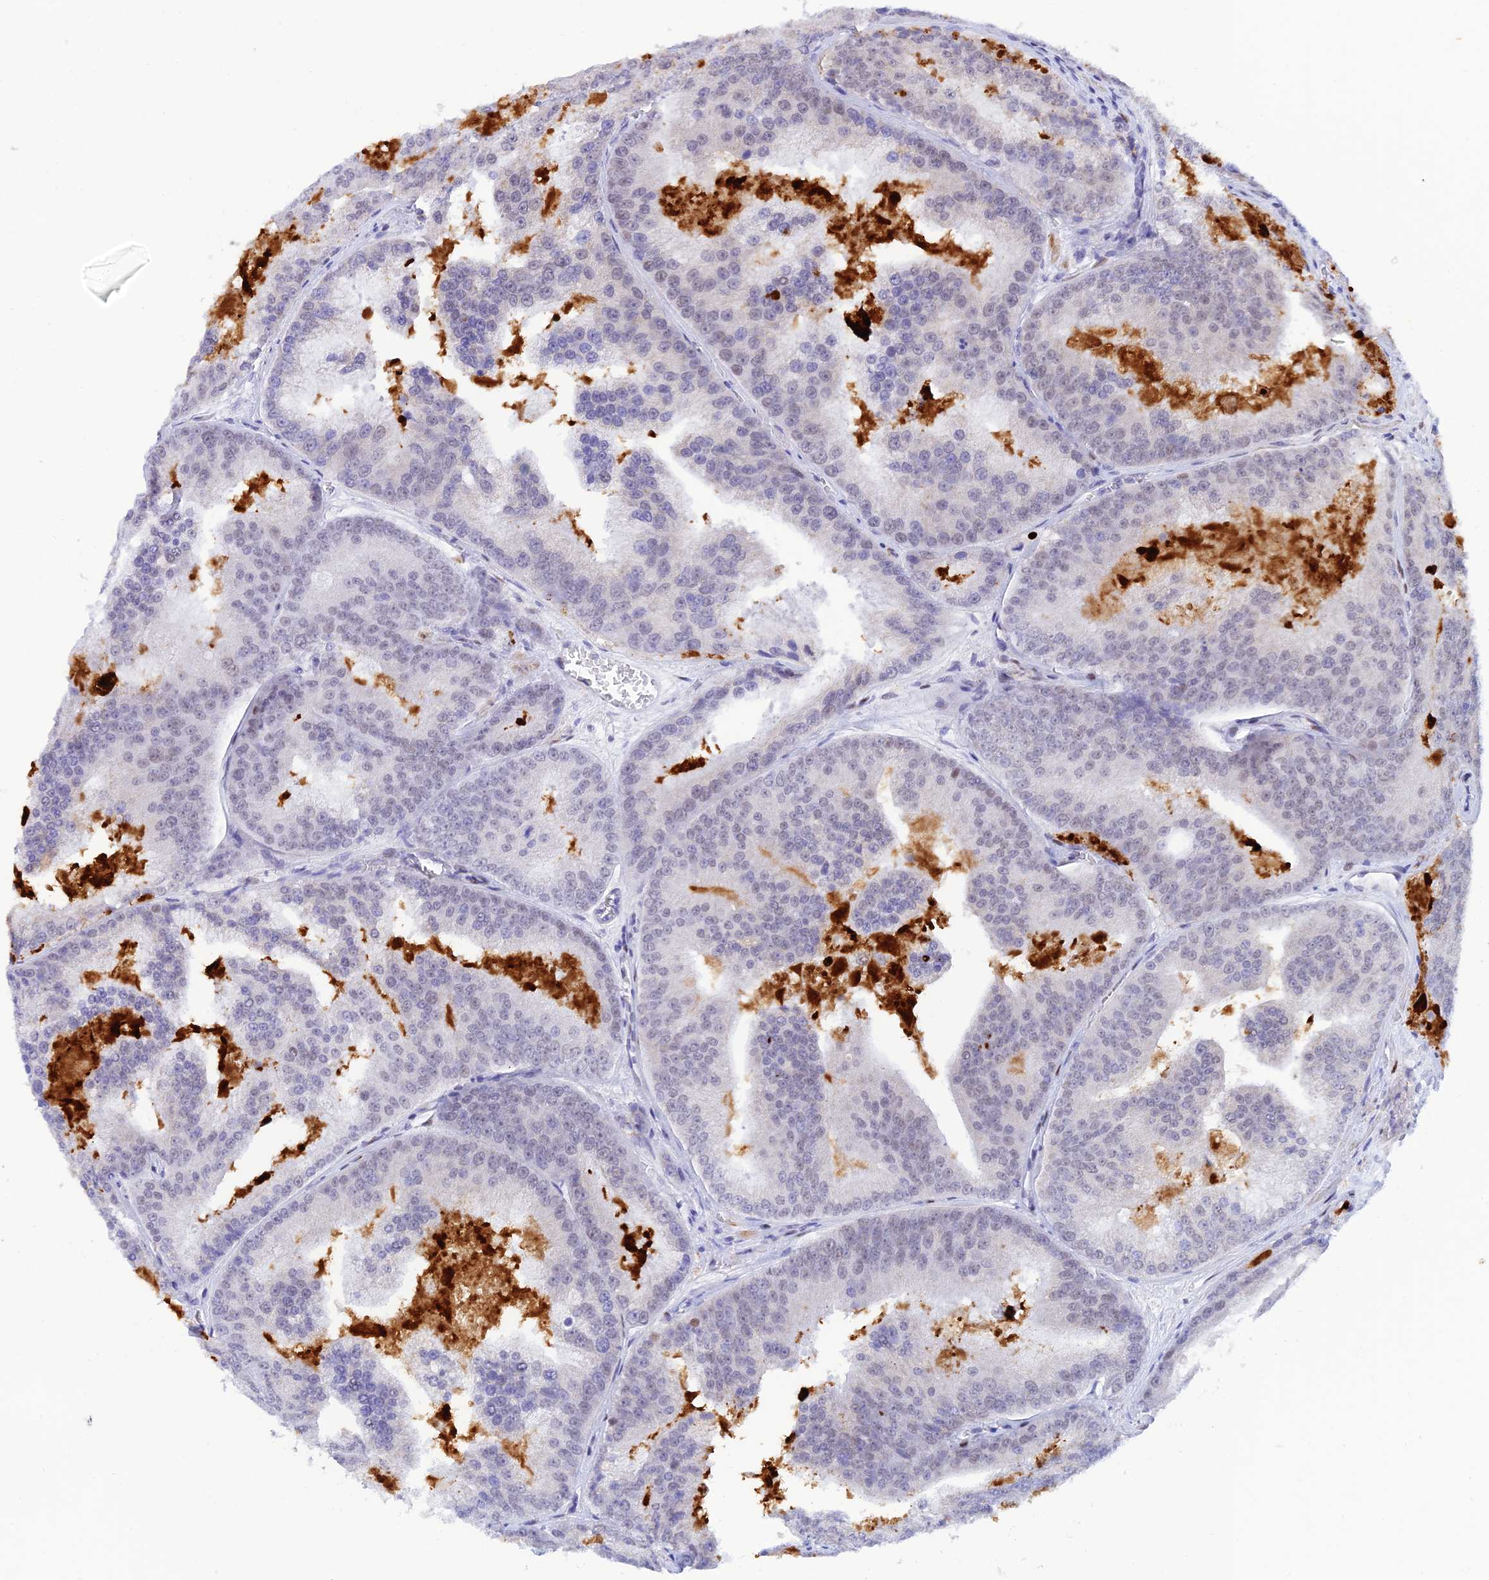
{"staining": {"intensity": "negative", "quantity": "none", "location": "none"}, "tissue": "prostate cancer", "cell_type": "Tumor cells", "image_type": "cancer", "snomed": [{"axis": "morphology", "description": "Adenocarcinoma, High grade"}, {"axis": "topography", "description": "Prostate"}], "caption": "This micrograph is of high-grade adenocarcinoma (prostate) stained with immunohistochemistry (IHC) to label a protein in brown with the nuclei are counter-stained blue. There is no expression in tumor cells.", "gene": "WDR55", "patient": {"sex": "male", "age": 61}}